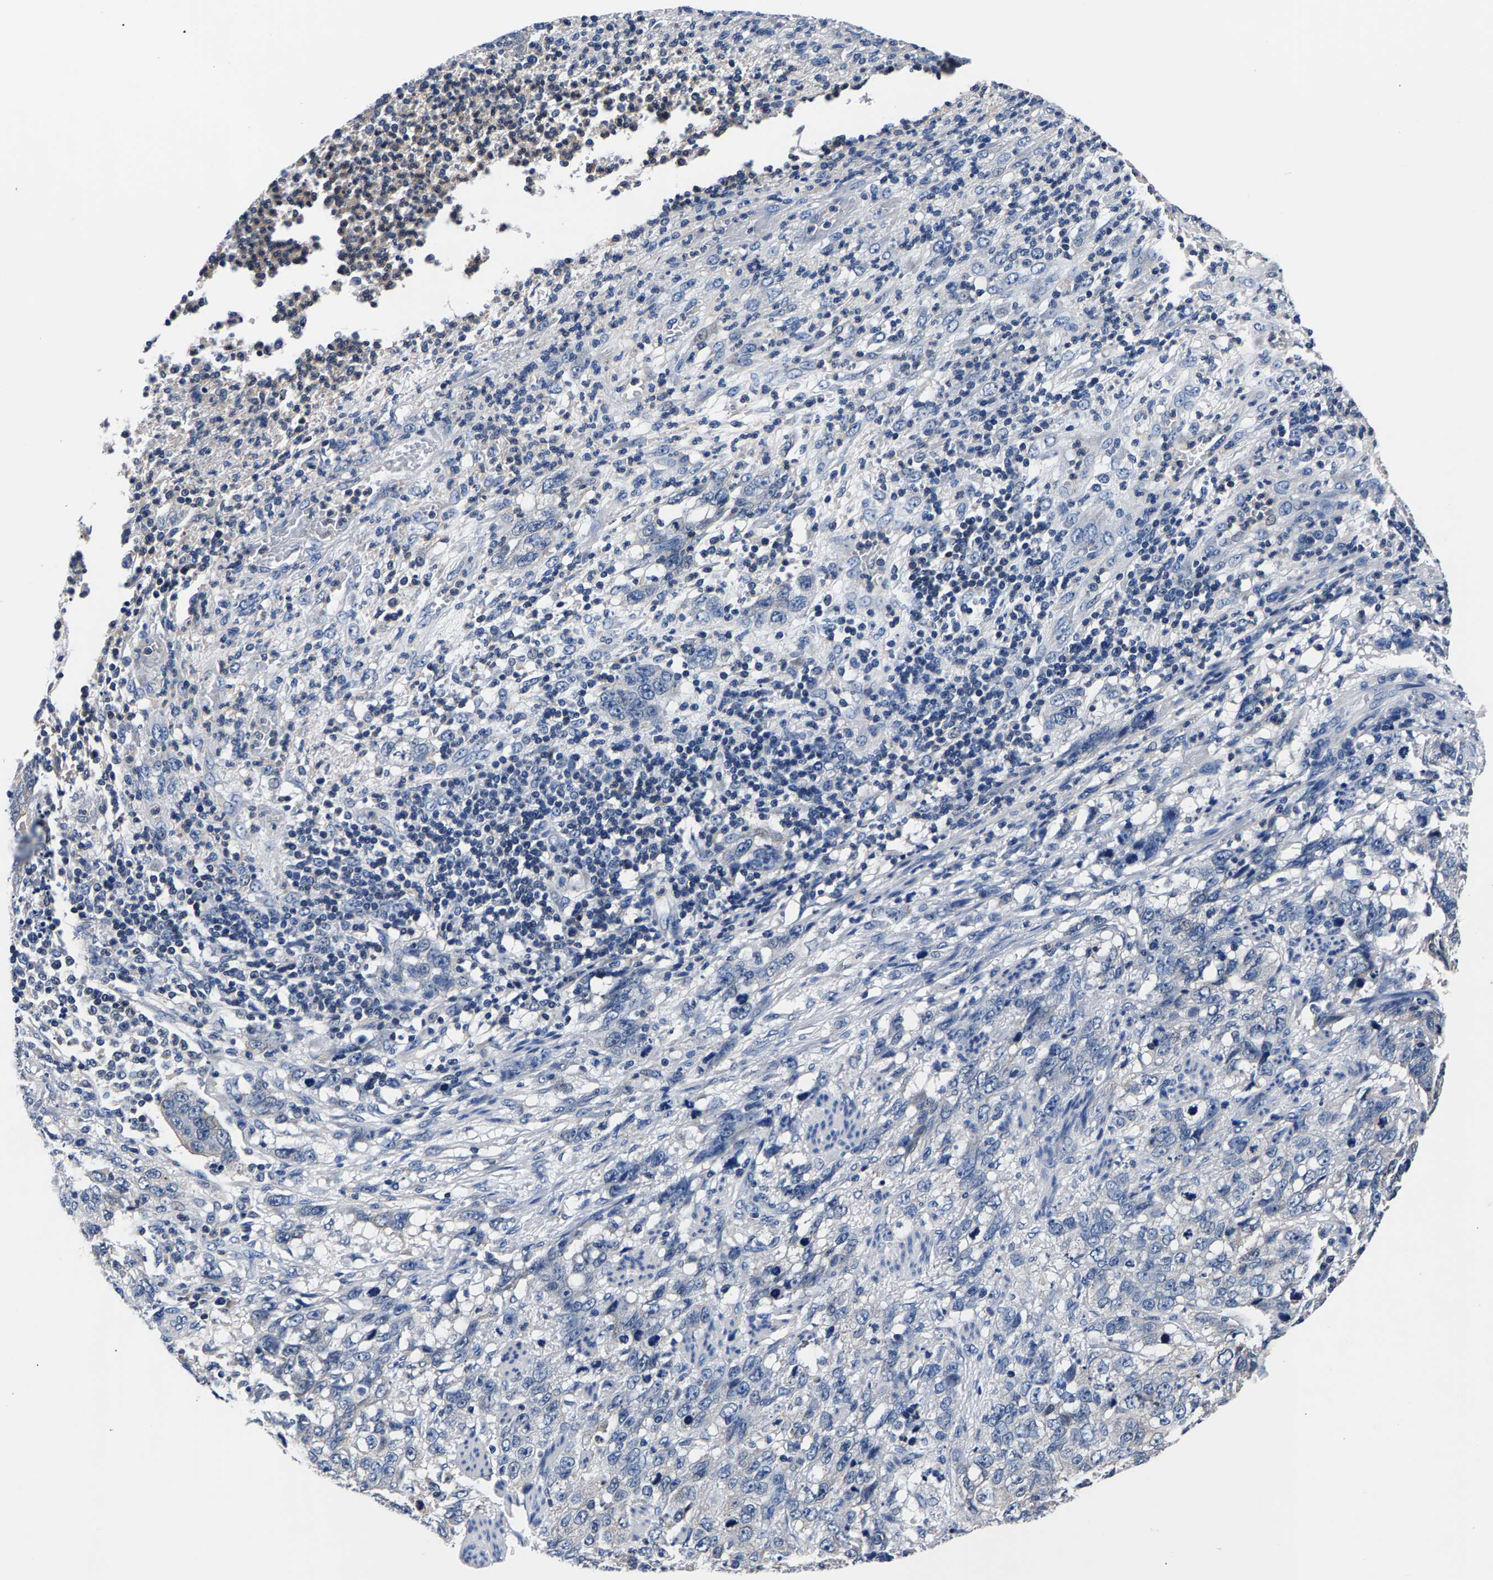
{"staining": {"intensity": "negative", "quantity": "none", "location": "none"}, "tissue": "stomach cancer", "cell_type": "Tumor cells", "image_type": "cancer", "snomed": [{"axis": "morphology", "description": "Adenocarcinoma, NOS"}, {"axis": "topography", "description": "Stomach"}], "caption": "There is no significant expression in tumor cells of stomach cancer.", "gene": "PHF24", "patient": {"sex": "male", "age": 48}}